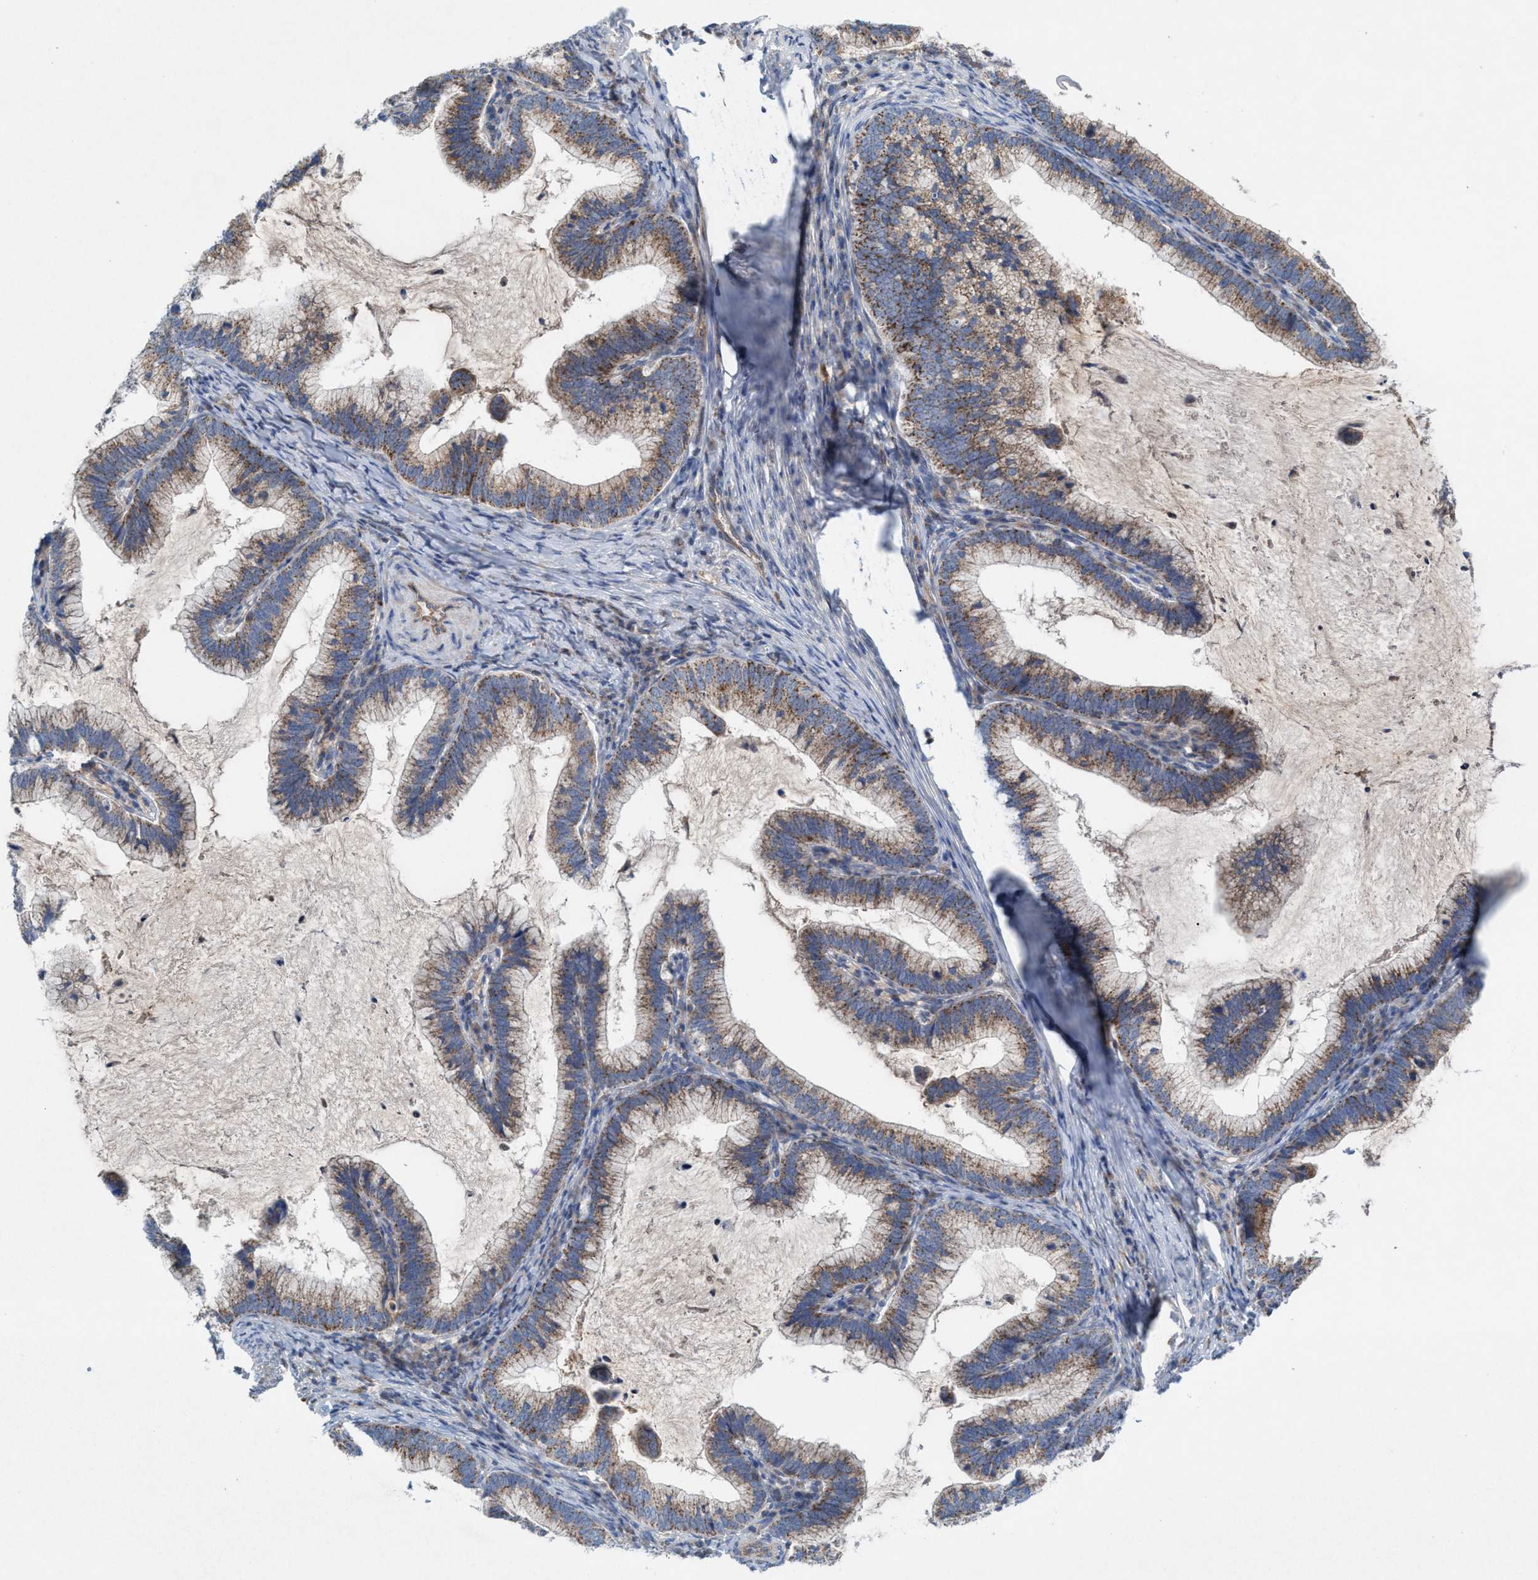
{"staining": {"intensity": "moderate", "quantity": ">75%", "location": "cytoplasmic/membranous"}, "tissue": "cervical cancer", "cell_type": "Tumor cells", "image_type": "cancer", "snomed": [{"axis": "morphology", "description": "Adenocarcinoma, NOS"}, {"axis": "topography", "description": "Cervix"}], "caption": "The immunohistochemical stain highlights moderate cytoplasmic/membranous positivity in tumor cells of cervical cancer tissue.", "gene": "MRM1", "patient": {"sex": "female", "age": 36}}